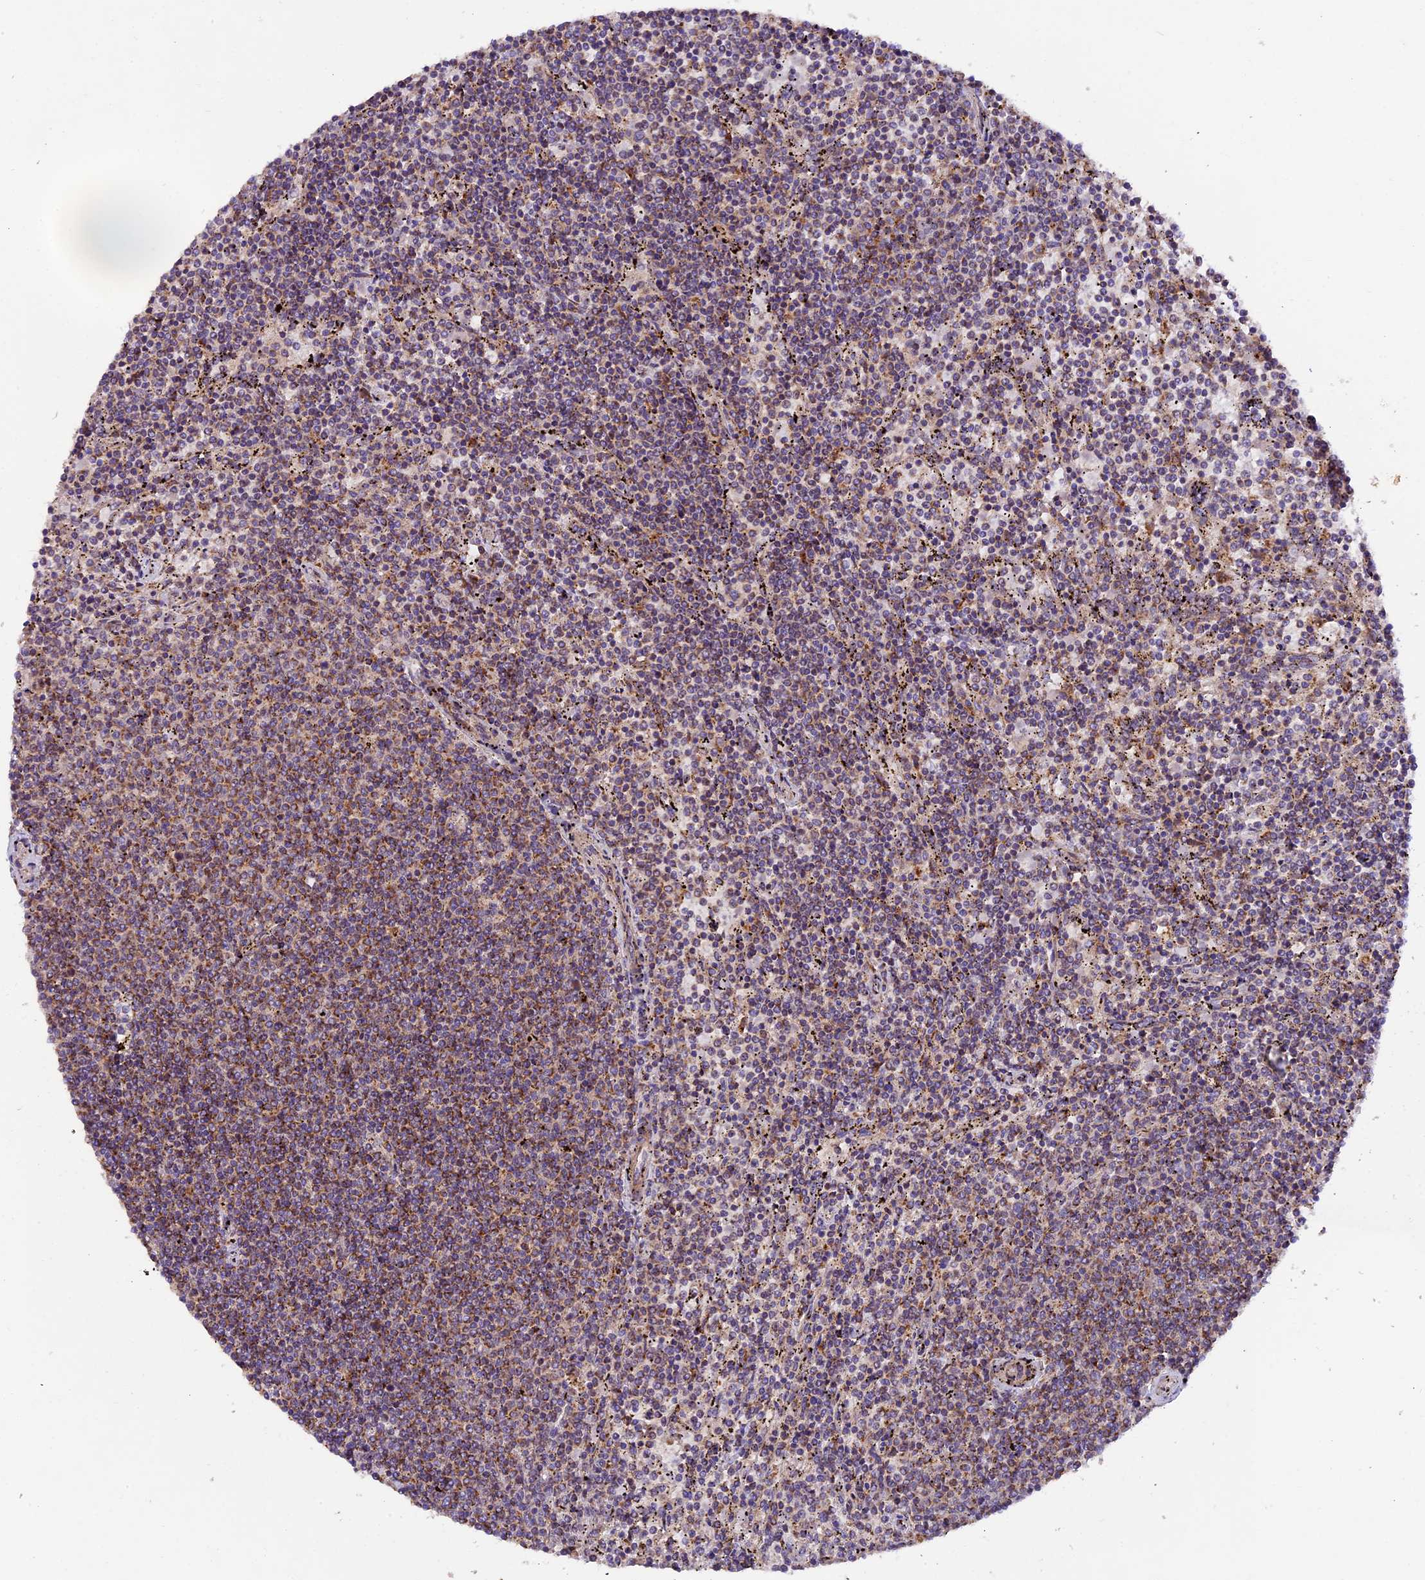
{"staining": {"intensity": "moderate", "quantity": "25%-75%", "location": "cytoplasmic/membranous"}, "tissue": "lymphoma", "cell_type": "Tumor cells", "image_type": "cancer", "snomed": [{"axis": "morphology", "description": "Malignant lymphoma, non-Hodgkin's type, Low grade"}, {"axis": "topography", "description": "Spleen"}], "caption": "There is medium levels of moderate cytoplasmic/membranous positivity in tumor cells of lymphoma, as demonstrated by immunohistochemical staining (brown color).", "gene": "NDUFA8", "patient": {"sex": "female", "age": 50}}